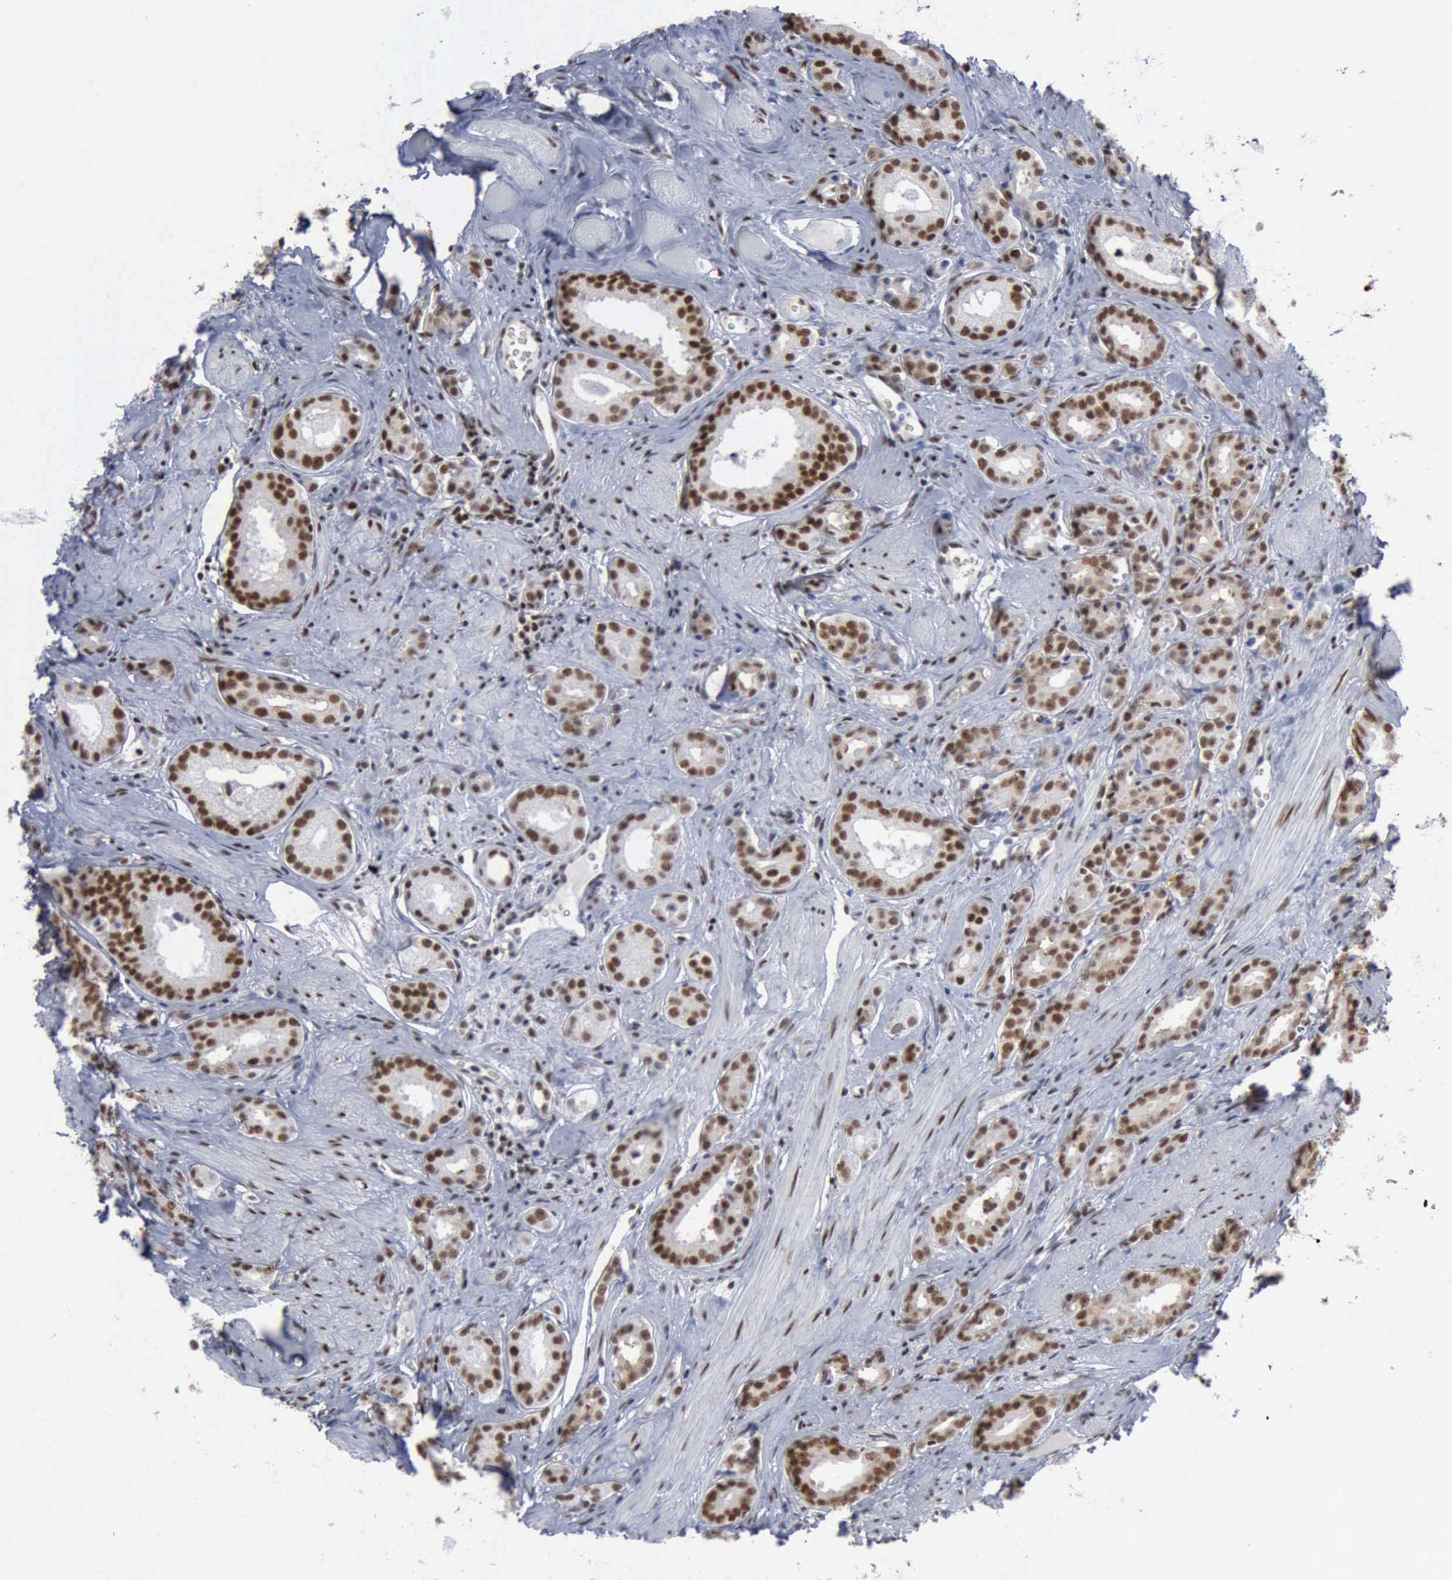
{"staining": {"intensity": "moderate", "quantity": ">75%", "location": "nuclear"}, "tissue": "prostate cancer", "cell_type": "Tumor cells", "image_type": "cancer", "snomed": [{"axis": "morphology", "description": "Adenocarcinoma, Medium grade"}, {"axis": "topography", "description": "Prostate"}], "caption": "IHC (DAB (3,3'-diaminobenzidine)) staining of prostate medium-grade adenocarcinoma shows moderate nuclear protein staining in approximately >75% of tumor cells.", "gene": "XPA", "patient": {"sex": "male", "age": 53}}